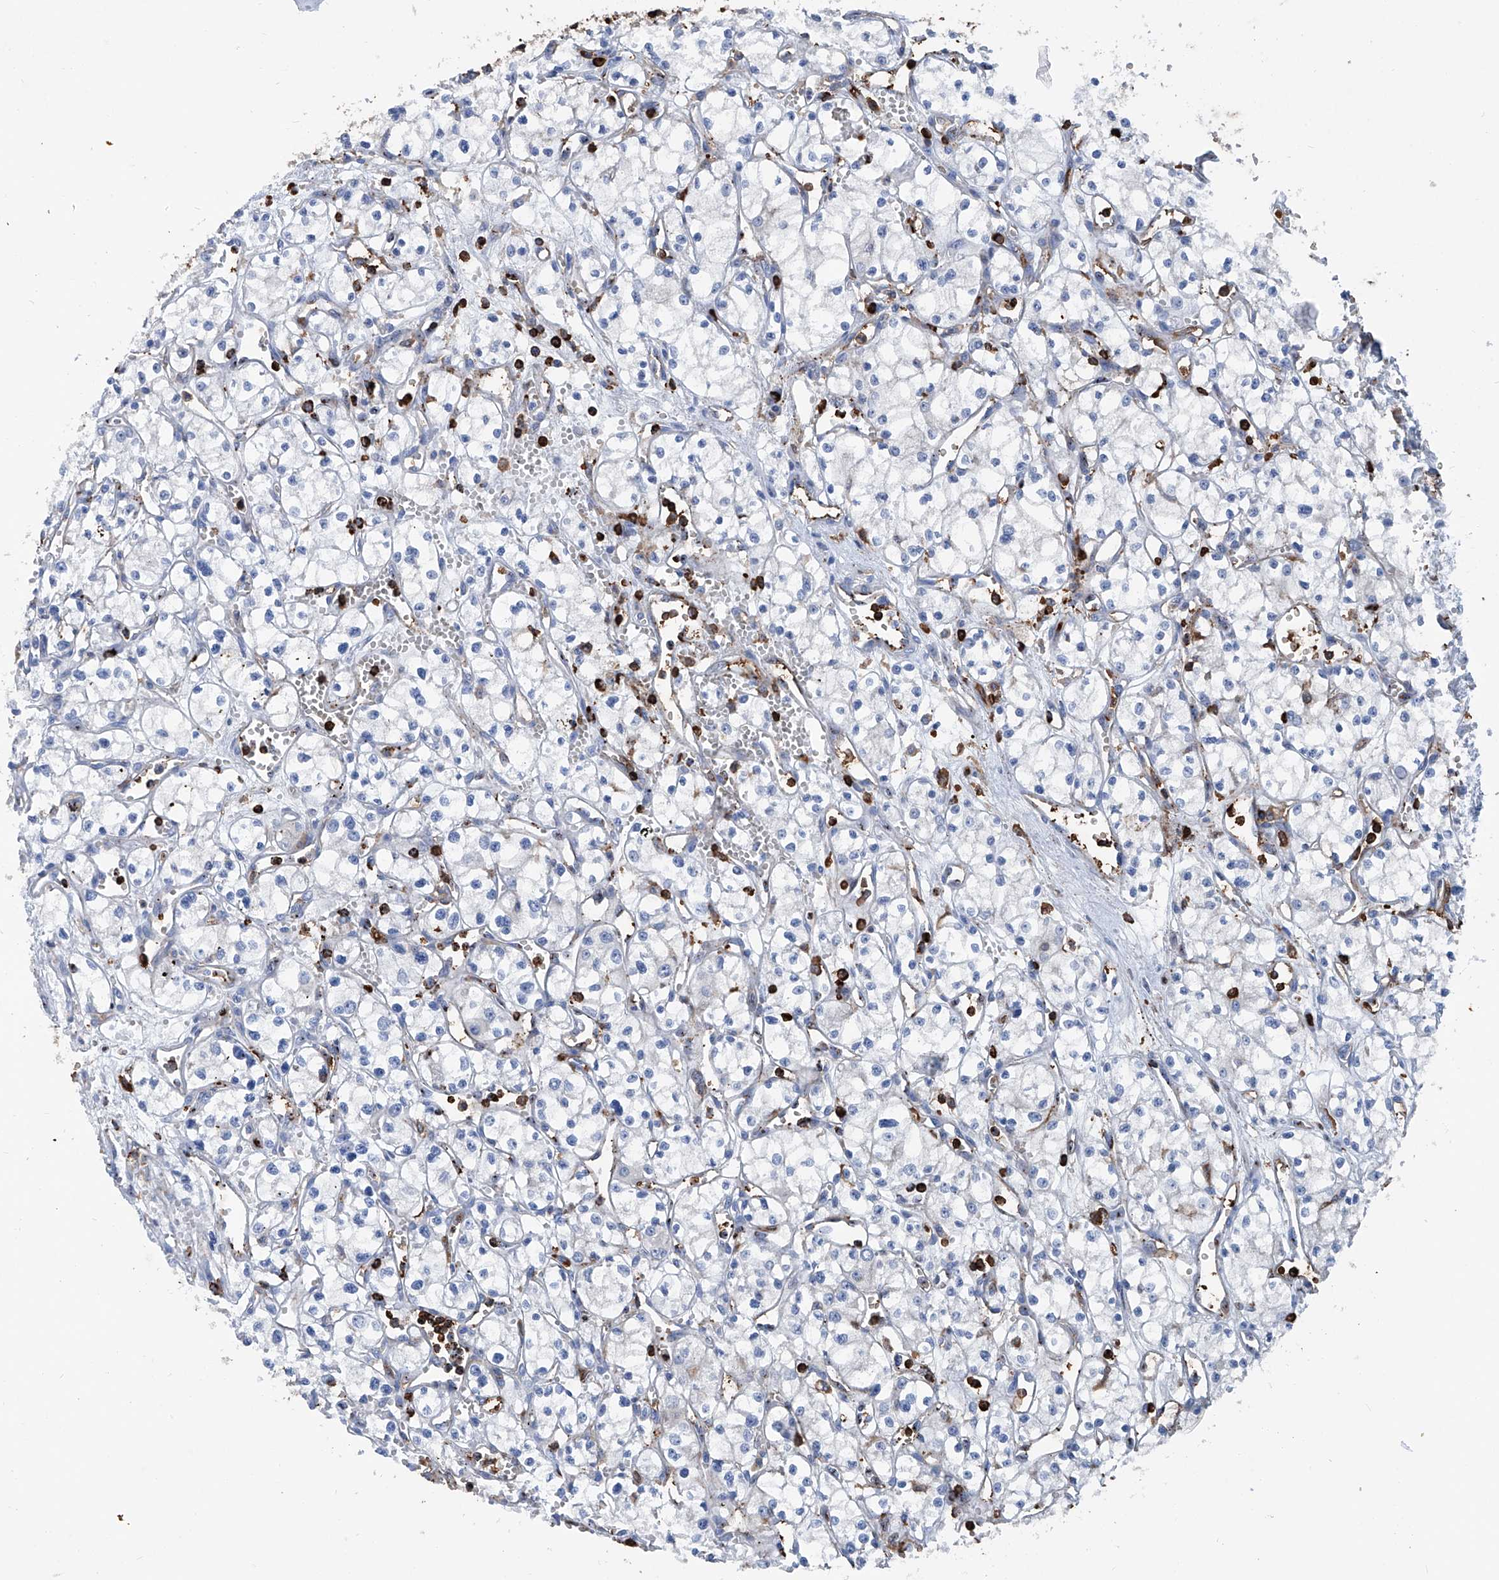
{"staining": {"intensity": "negative", "quantity": "none", "location": "none"}, "tissue": "renal cancer", "cell_type": "Tumor cells", "image_type": "cancer", "snomed": [{"axis": "morphology", "description": "Adenocarcinoma, NOS"}, {"axis": "topography", "description": "Kidney"}], "caption": "High power microscopy image of an immunohistochemistry (IHC) image of adenocarcinoma (renal), revealing no significant staining in tumor cells. (Immunohistochemistry, brightfield microscopy, high magnification).", "gene": "ZNF484", "patient": {"sex": "male", "age": 59}}